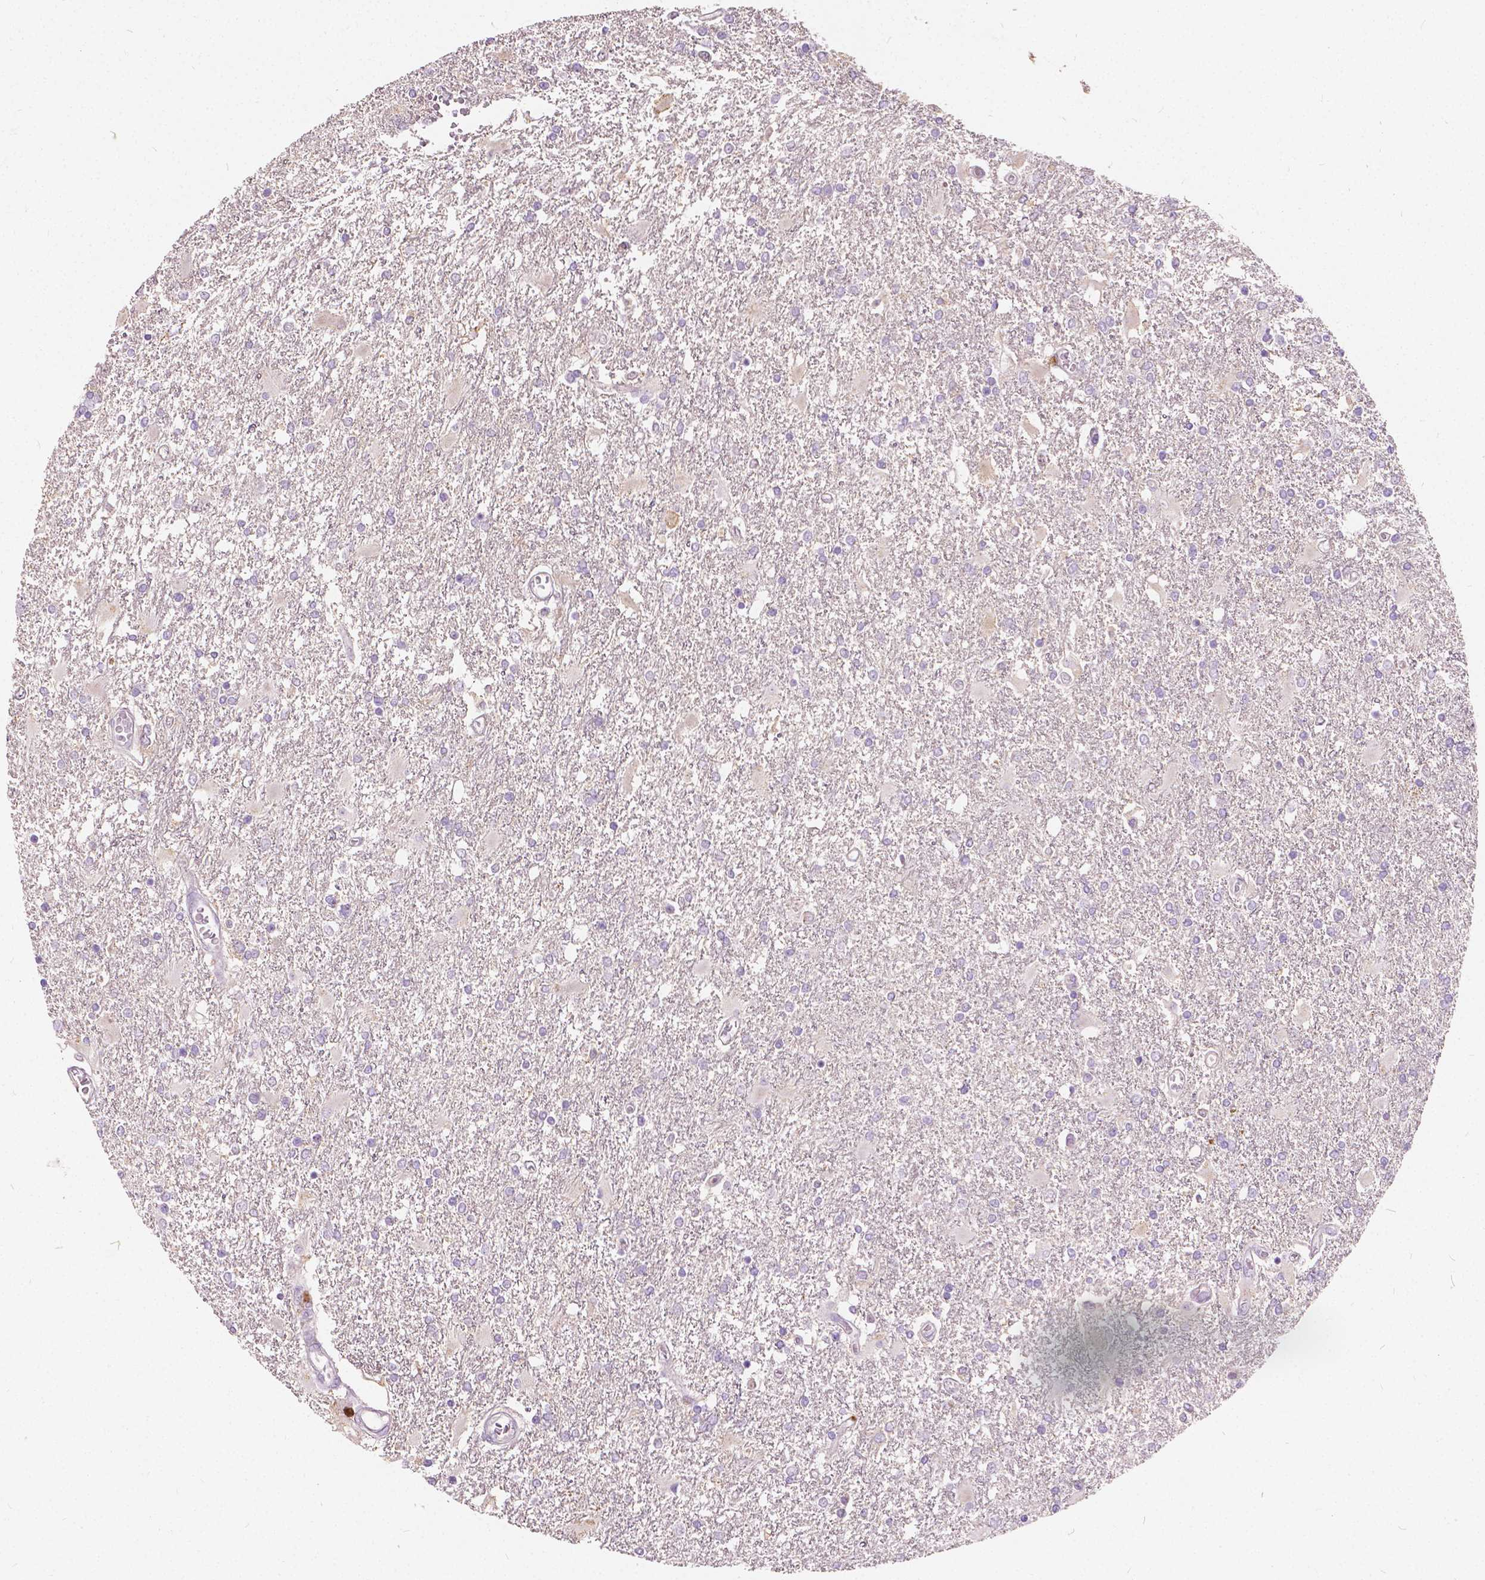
{"staining": {"intensity": "negative", "quantity": "none", "location": "none"}, "tissue": "glioma", "cell_type": "Tumor cells", "image_type": "cancer", "snomed": [{"axis": "morphology", "description": "Glioma, malignant, High grade"}, {"axis": "topography", "description": "Cerebral cortex"}], "caption": "There is no significant expression in tumor cells of glioma.", "gene": "DLX6", "patient": {"sex": "male", "age": 79}}